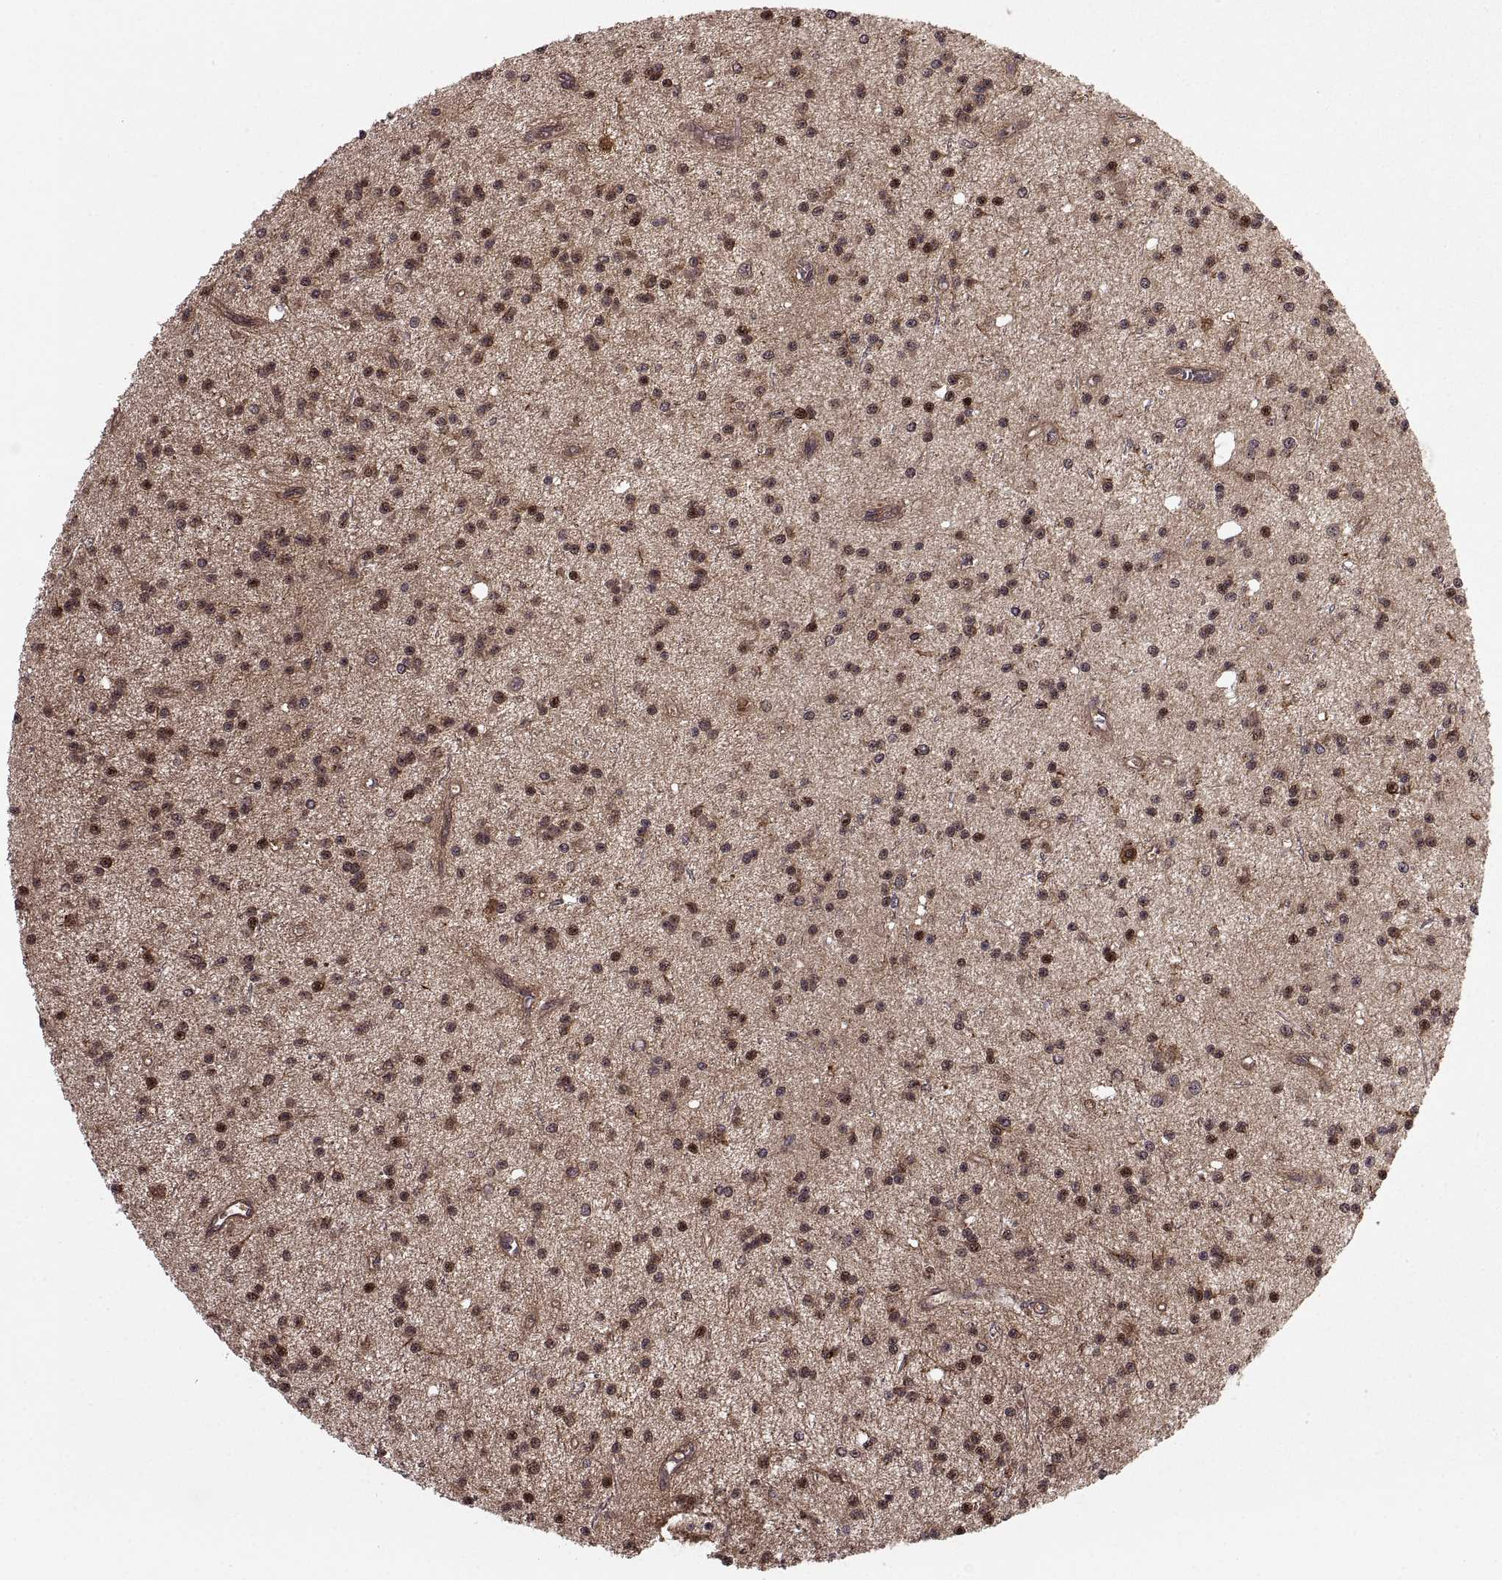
{"staining": {"intensity": "strong", "quantity": ">75%", "location": "cytoplasmic/membranous"}, "tissue": "glioma", "cell_type": "Tumor cells", "image_type": "cancer", "snomed": [{"axis": "morphology", "description": "Glioma, malignant, Low grade"}, {"axis": "topography", "description": "Brain"}], "caption": "A photomicrograph of human glioma stained for a protein demonstrates strong cytoplasmic/membranous brown staining in tumor cells.", "gene": "DEDD", "patient": {"sex": "male", "age": 27}}